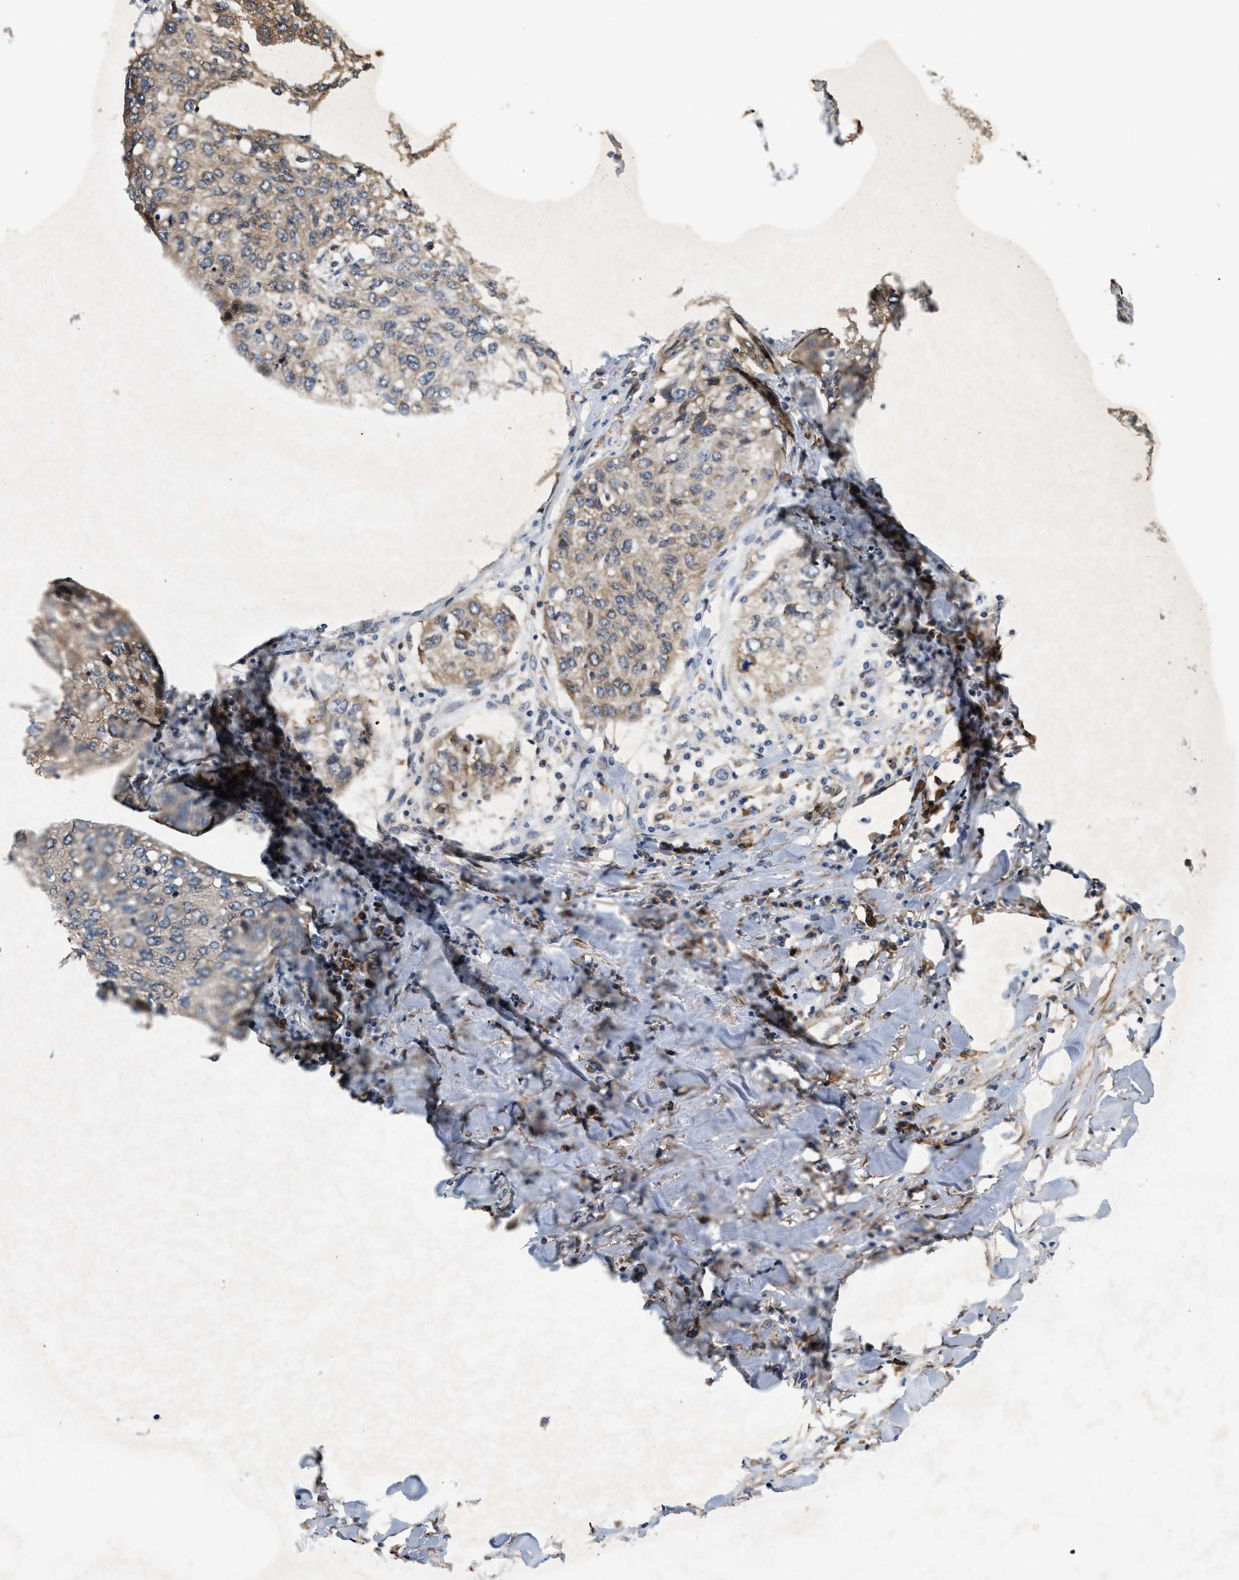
{"staining": {"intensity": "weak", "quantity": "25%-75%", "location": "cytoplasmic/membranous"}, "tissue": "lung cancer", "cell_type": "Tumor cells", "image_type": "cancer", "snomed": [{"axis": "morphology", "description": "Squamous cell carcinoma, NOS"}, {"axis": "topography", "description": "Lung"}], "caption": "Brown immunohistochemical staining in squamous cell carcinoma (lung) reveals weak cytoplasmic/membranous staining in approximately 25%-75% of tumor cells.", "gene": "MFSD6", "patient": {"sex": "female", "age": 63}}